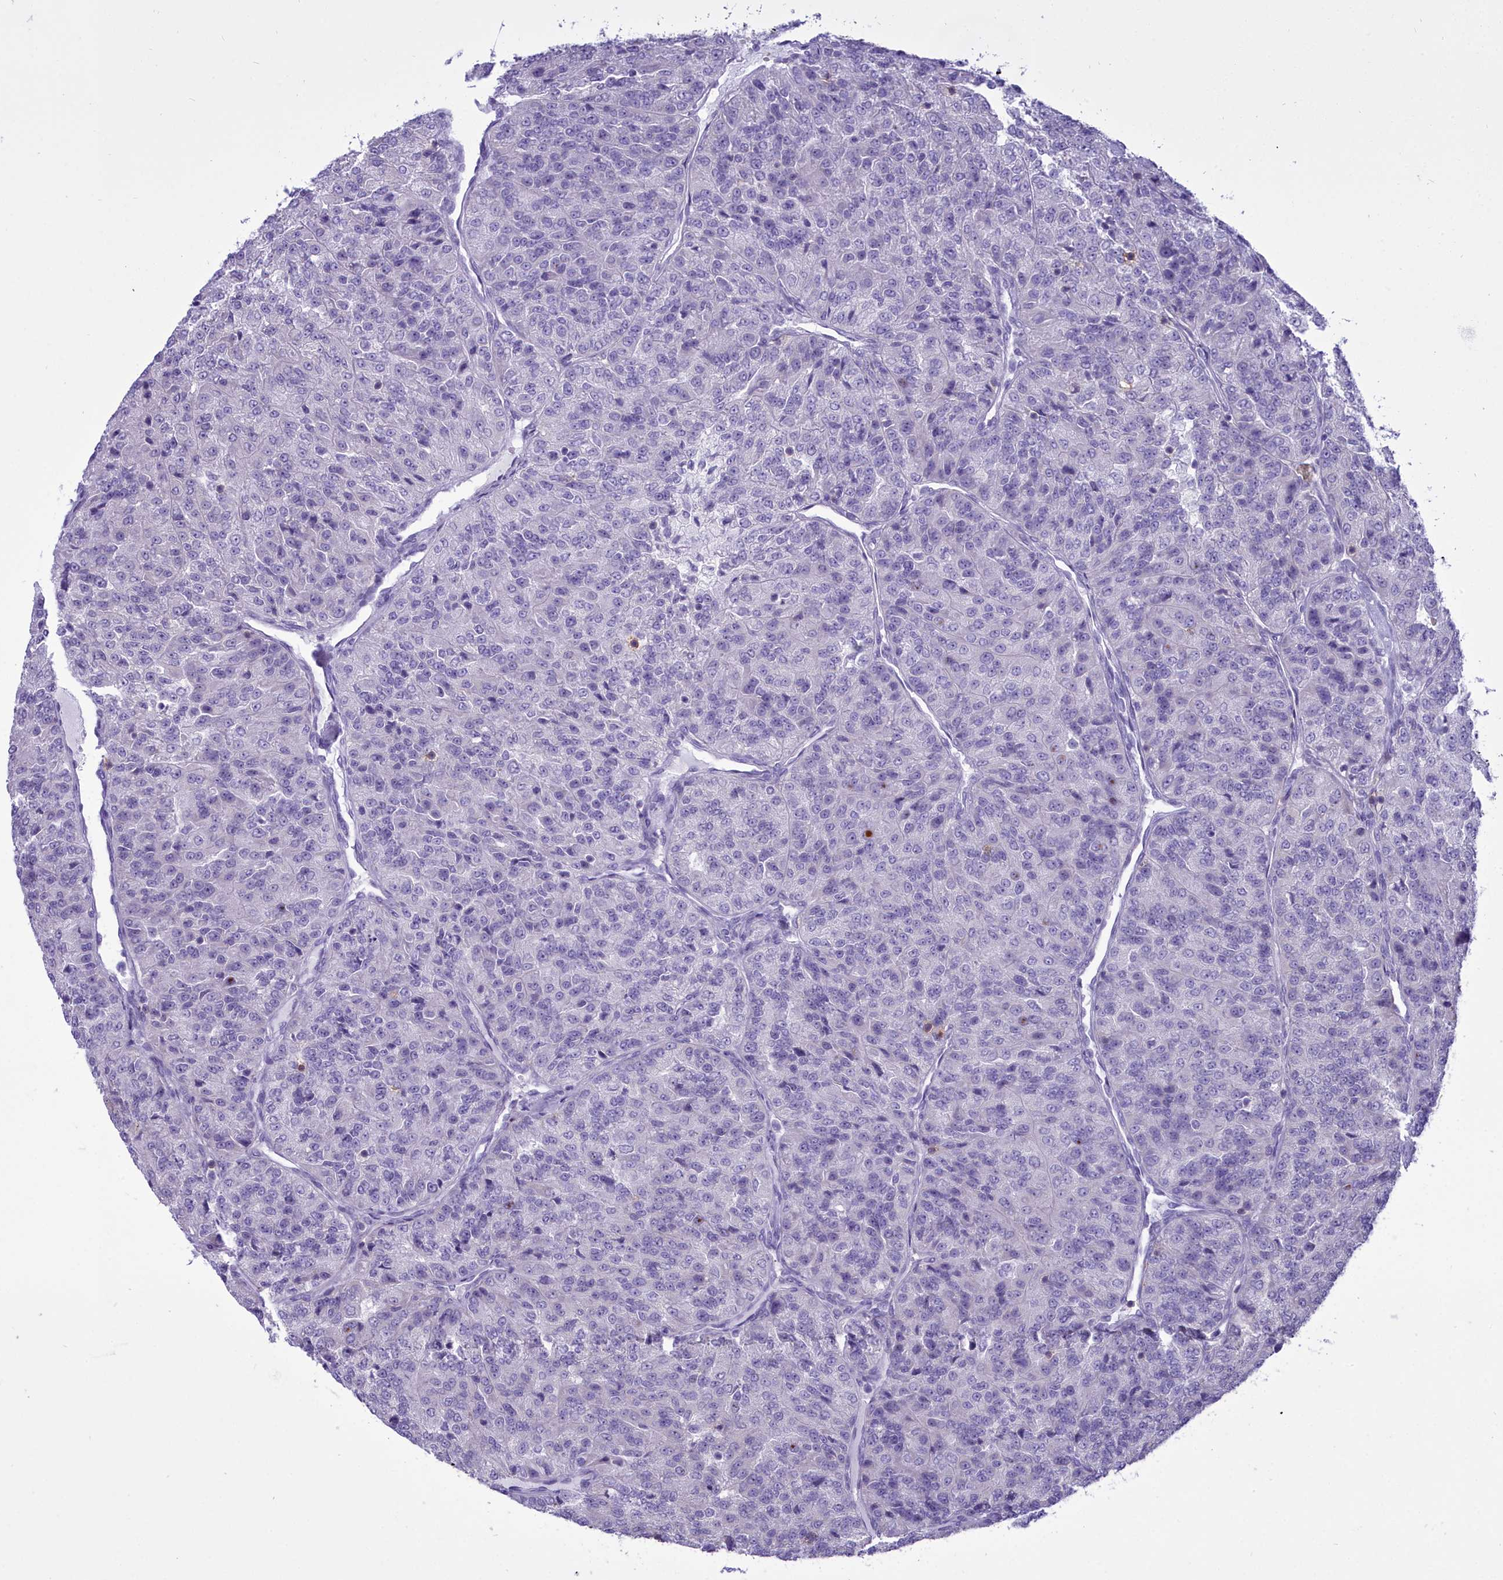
{"staining": {"intensity": "negative", "quantity": "none", "location": "none"}, "tissue": "renal cancer", "cell_type": "Tumor cells", "image_type": "cancer", "snomed": [{"axis": "morphology", "description": "Adenocarcinoma, NOS"}, {"axis": "topography", "description": "Kidney"}], "caption": "A micrograph of human renal adenocarcinoma is negative for staining in tumor cells. (IHC, brightfield microscopy, high magnification).", "gene": "CD5", "patient": {"sex": "female", "age": 63}}